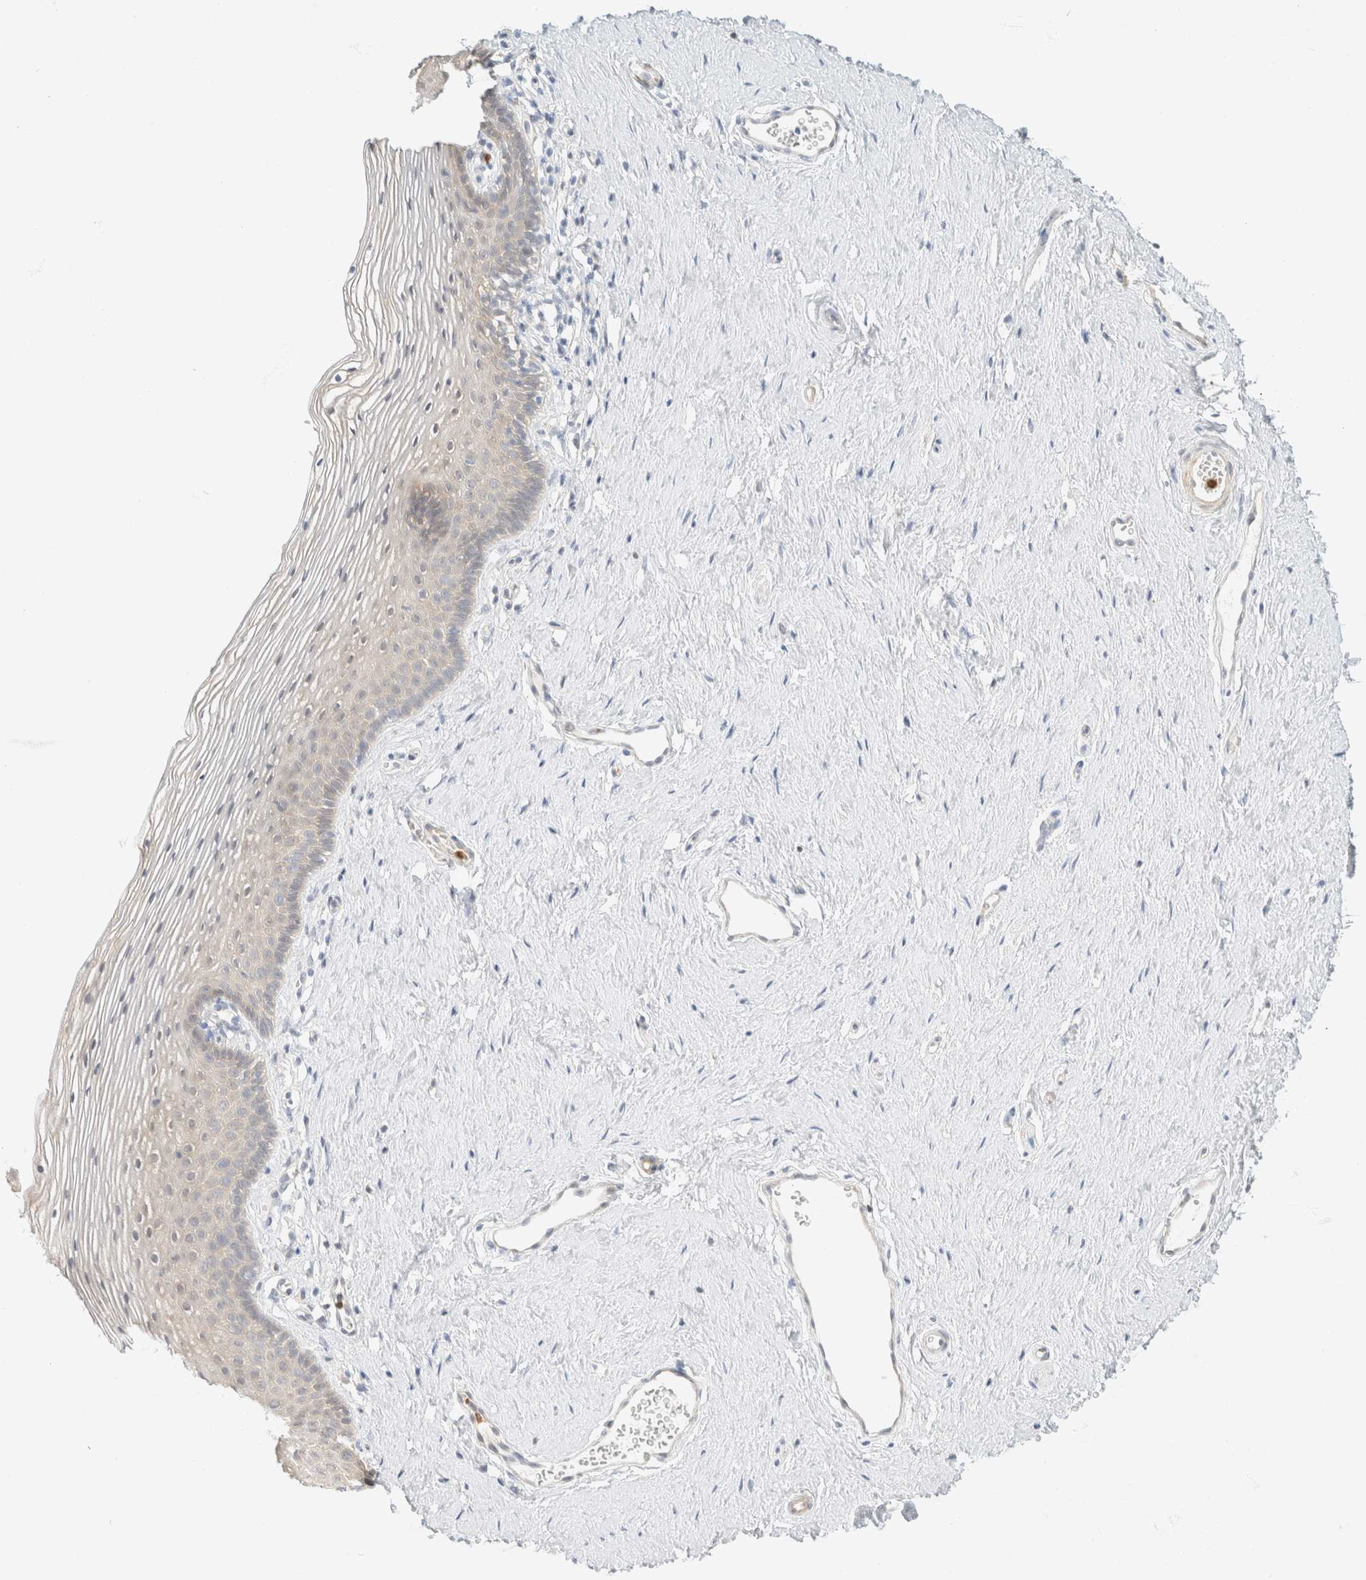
{"staining": {"intensity": "weak", "quantity": "<25%", "location": "cytoplasmic/membranous"}, "tissue": "vagina", "cell_type": "Squamous epithelial cells", "image_type": "normal", "snomed": [{"axis": "morphology", "description": "Normal tissue, NOS"}, {"axis": "topography", "description": "Vagina"}], "caption": "Immunohistochemical staining of normal human vagina reveals no significant positivity in squamous epithelial cells. (Stains: DAB immunohistochemistry (IHC) with hematoxylin counter stain, Microscopy: brightfield microscopy at high magnification).", "gene": "GPI", "patient": {"sex": "female", "age": 32}}